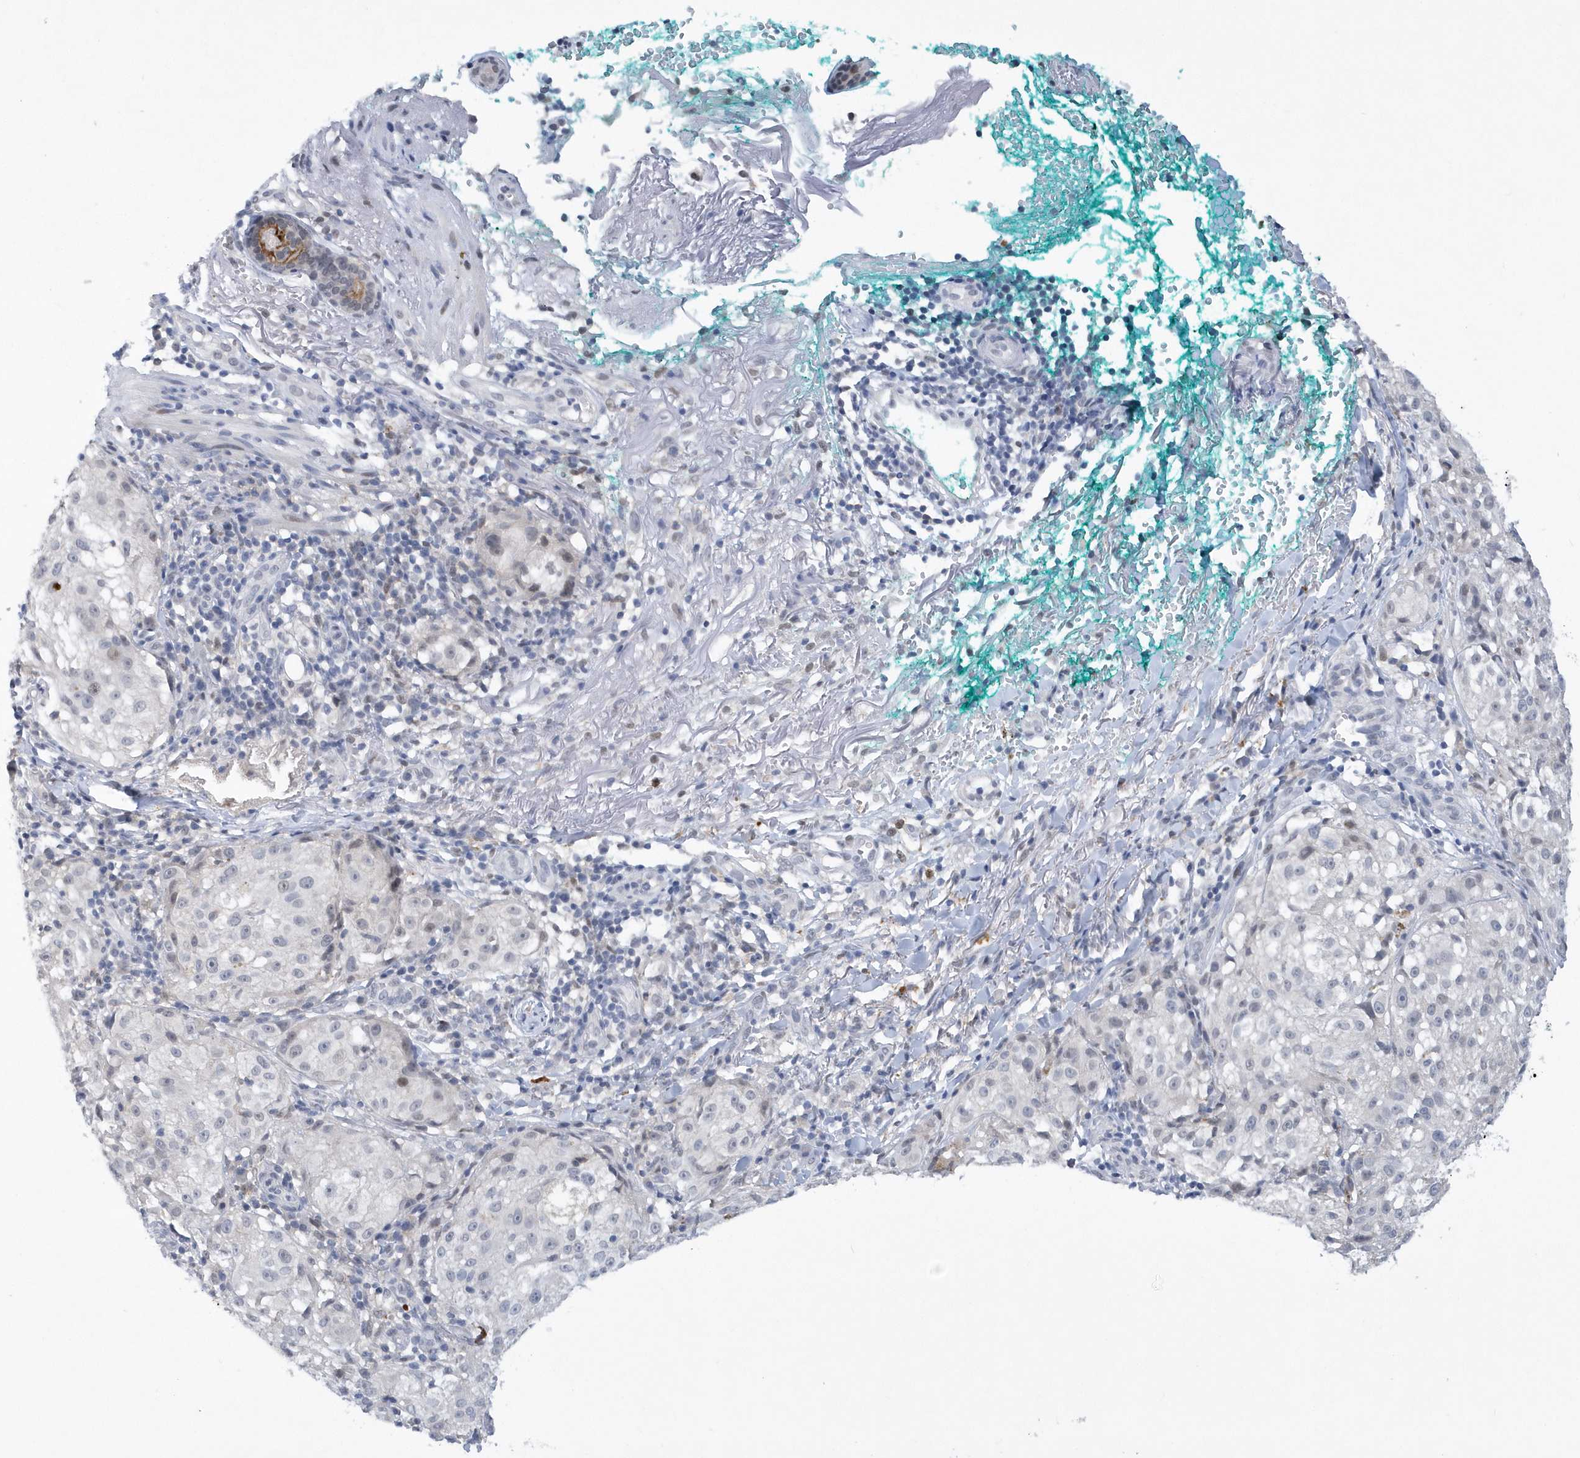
{"staining": {"intensity": "negative", "quantity": "none", "location": "none"}, "tissue": "melanoma", "cell_type": "Tumor cells", "image_type": "cancer", "snomed": [{"axis": "morphology", "description": "Necrosis, NOS"}, {"axis": "morphology", "description": "Malignant melanoma, NOS"}, {"axis": "topography", "description": "Skin"}], "caption": "Malignant melanoma stained for a protein using immunohistochemistry reveals no staining tumor cells.", "gene": "SRGAP3", "patient": {"sex": "female", "age": 87}}